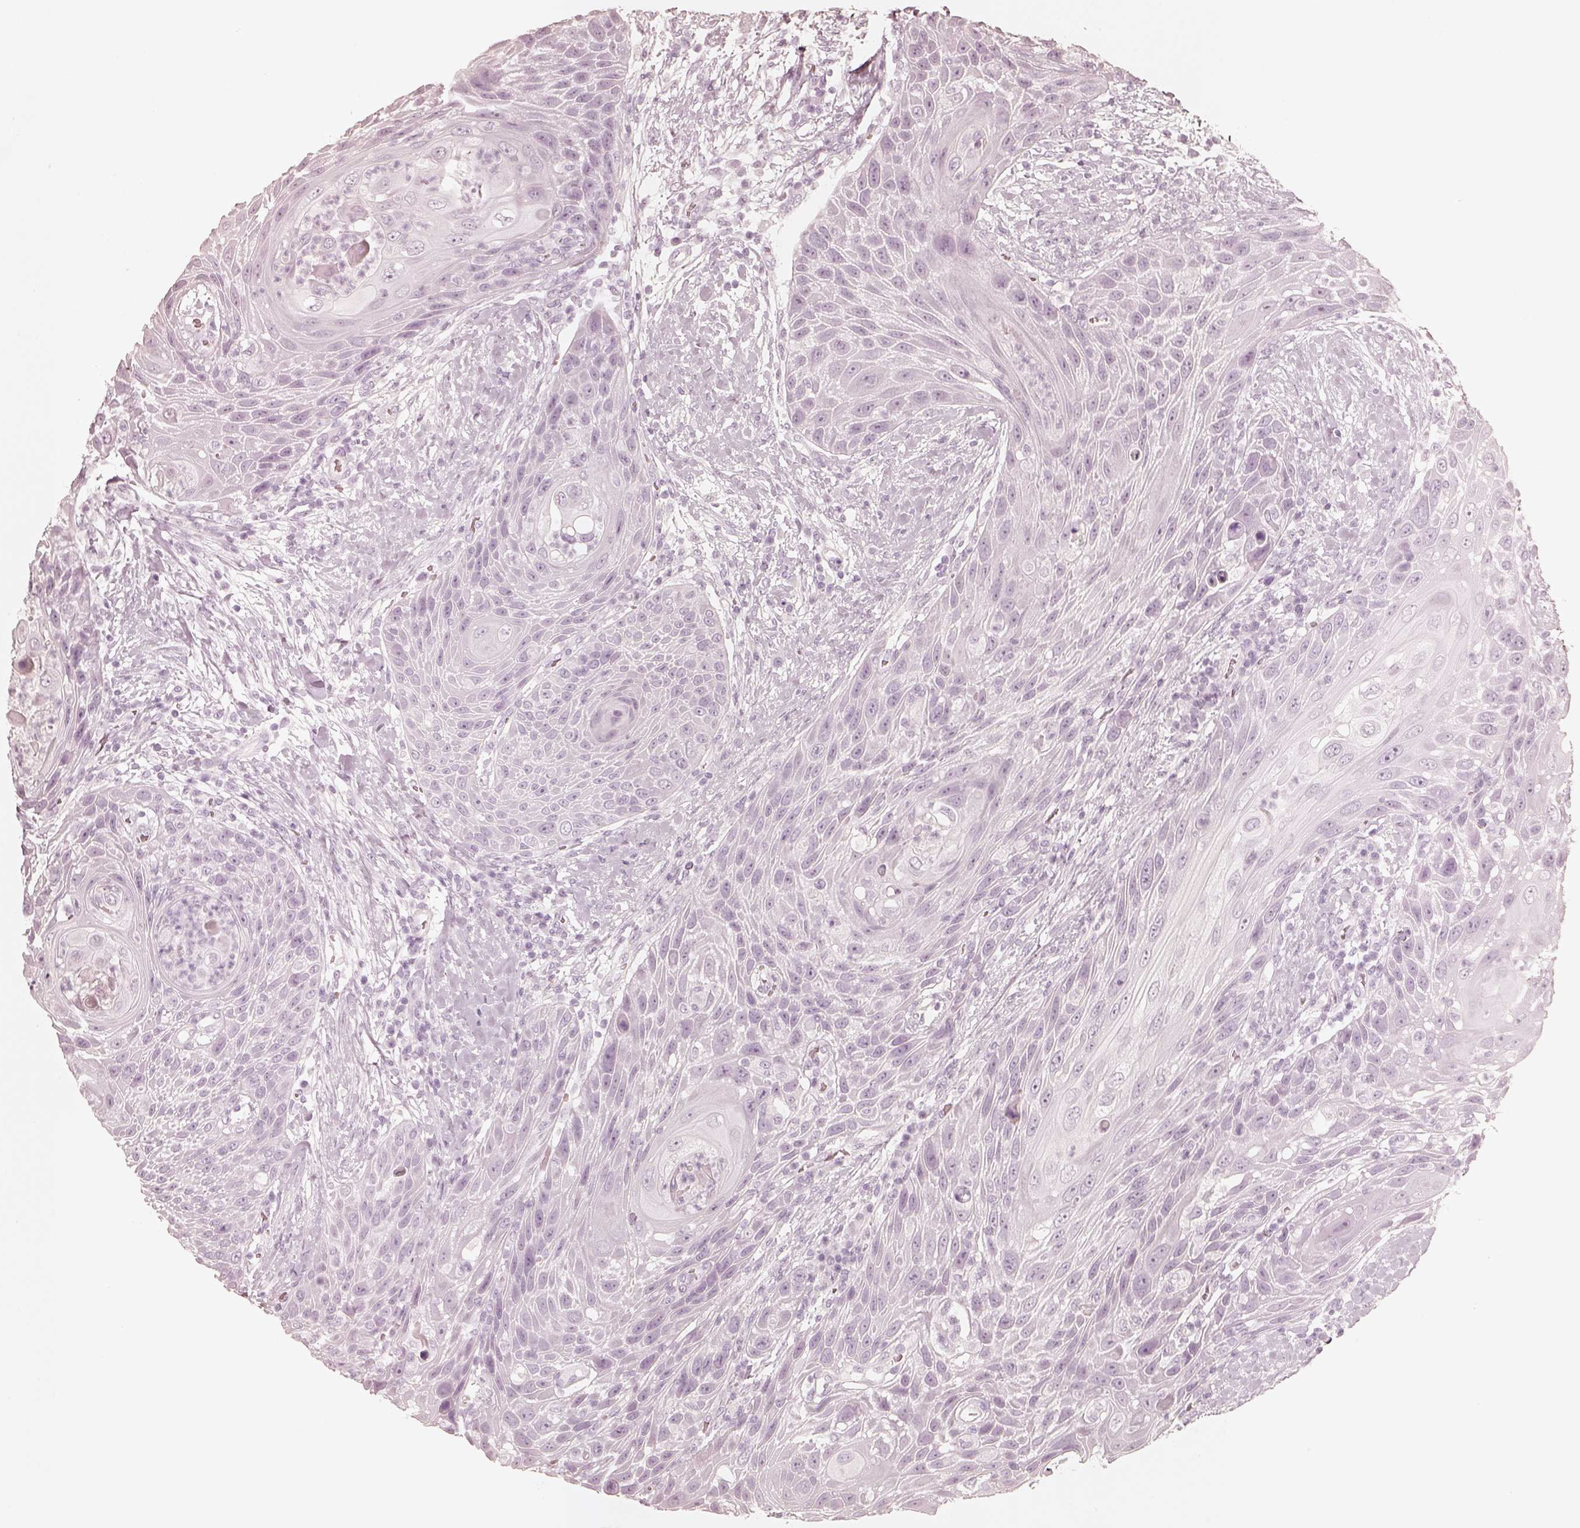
{"staining": {"intensity": "negative", "quantity": "none", "location": "none"}, "tissue": "head and neck cancer", "cell_type": "Tumor cells", "image_type": "cancer", "snomed": [{"axis": "morphology", "description": "Squamous cell carcinoma, NOS"}, {"axis": "topography", "description": "Head-Neck"}], "caption": "The immunohistochemistry micrograph has no significant positivity in tumor cells of head and neck cancer (squamous cell carcinoma) tissue. (DAB (3,3'-diaminobenzidine) immunohistochemistry (IHC), high magnification).", "gene": "KRT72", "patient": {"sex": "male", "age": 69}}